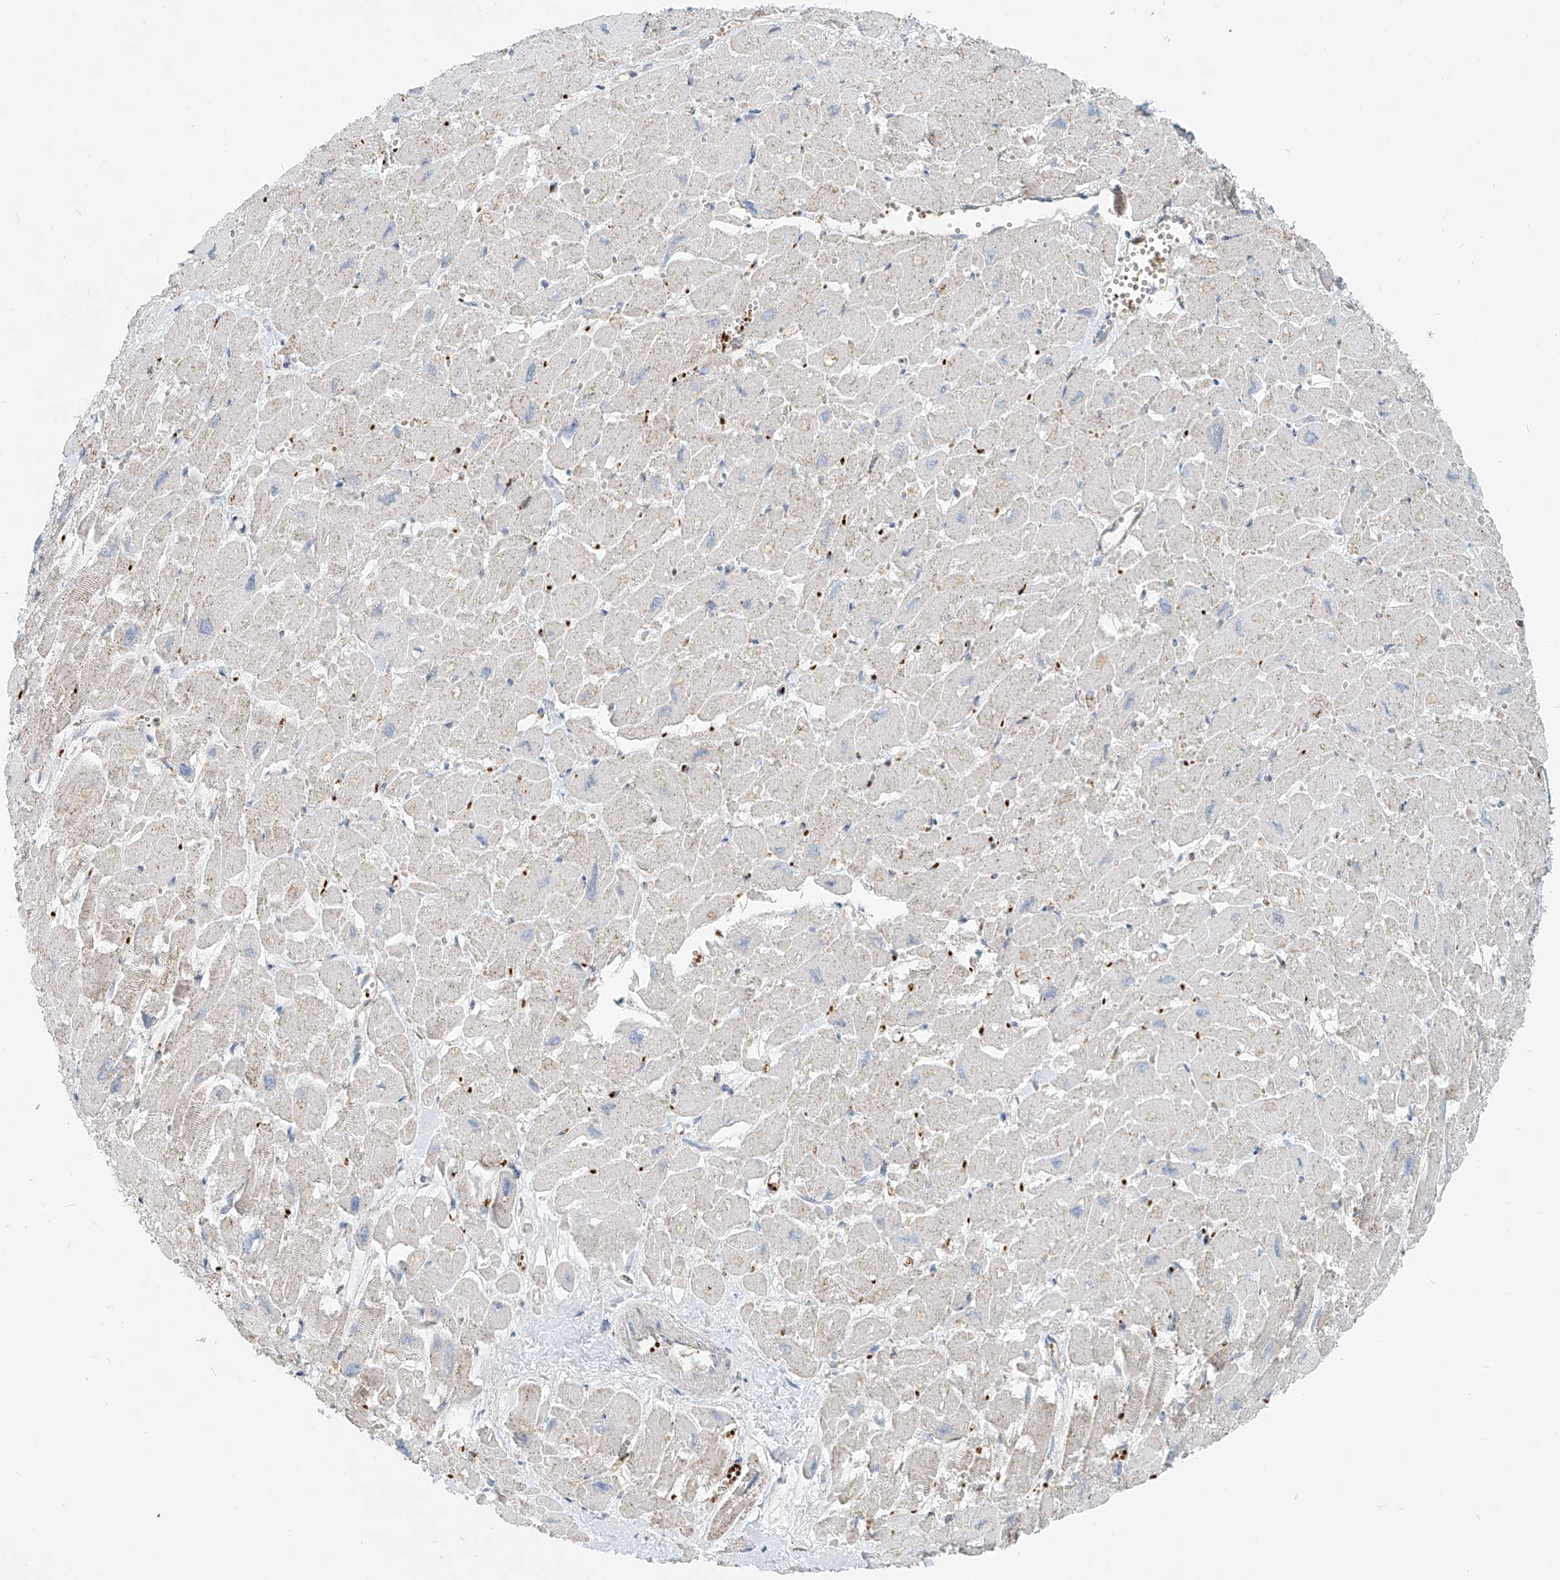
{"staining": {"intensity": "weak", "quantity": "25%-75%", "location": "cytoplasmic/membranous"}, "tissue": "heart muscle", "cell_type": "Cardiomyocytes", "image_type": "normal", "snomed": [{"axis": "morphology", "description": "Normal tissue, NOS"}, {"axis": "topography", "description": "Heart"}], "caption": "Immunohistochemical staining of normal human heart muscle exhibits weak cytoplasmic/membranous protein positivity in about 25%-75% of cardiomyocytes. Ihc stains the protein in brown and the nuclei are stained blue.", "gene": "PTPRA", "patient": {"sex": "male", "age": 54}}